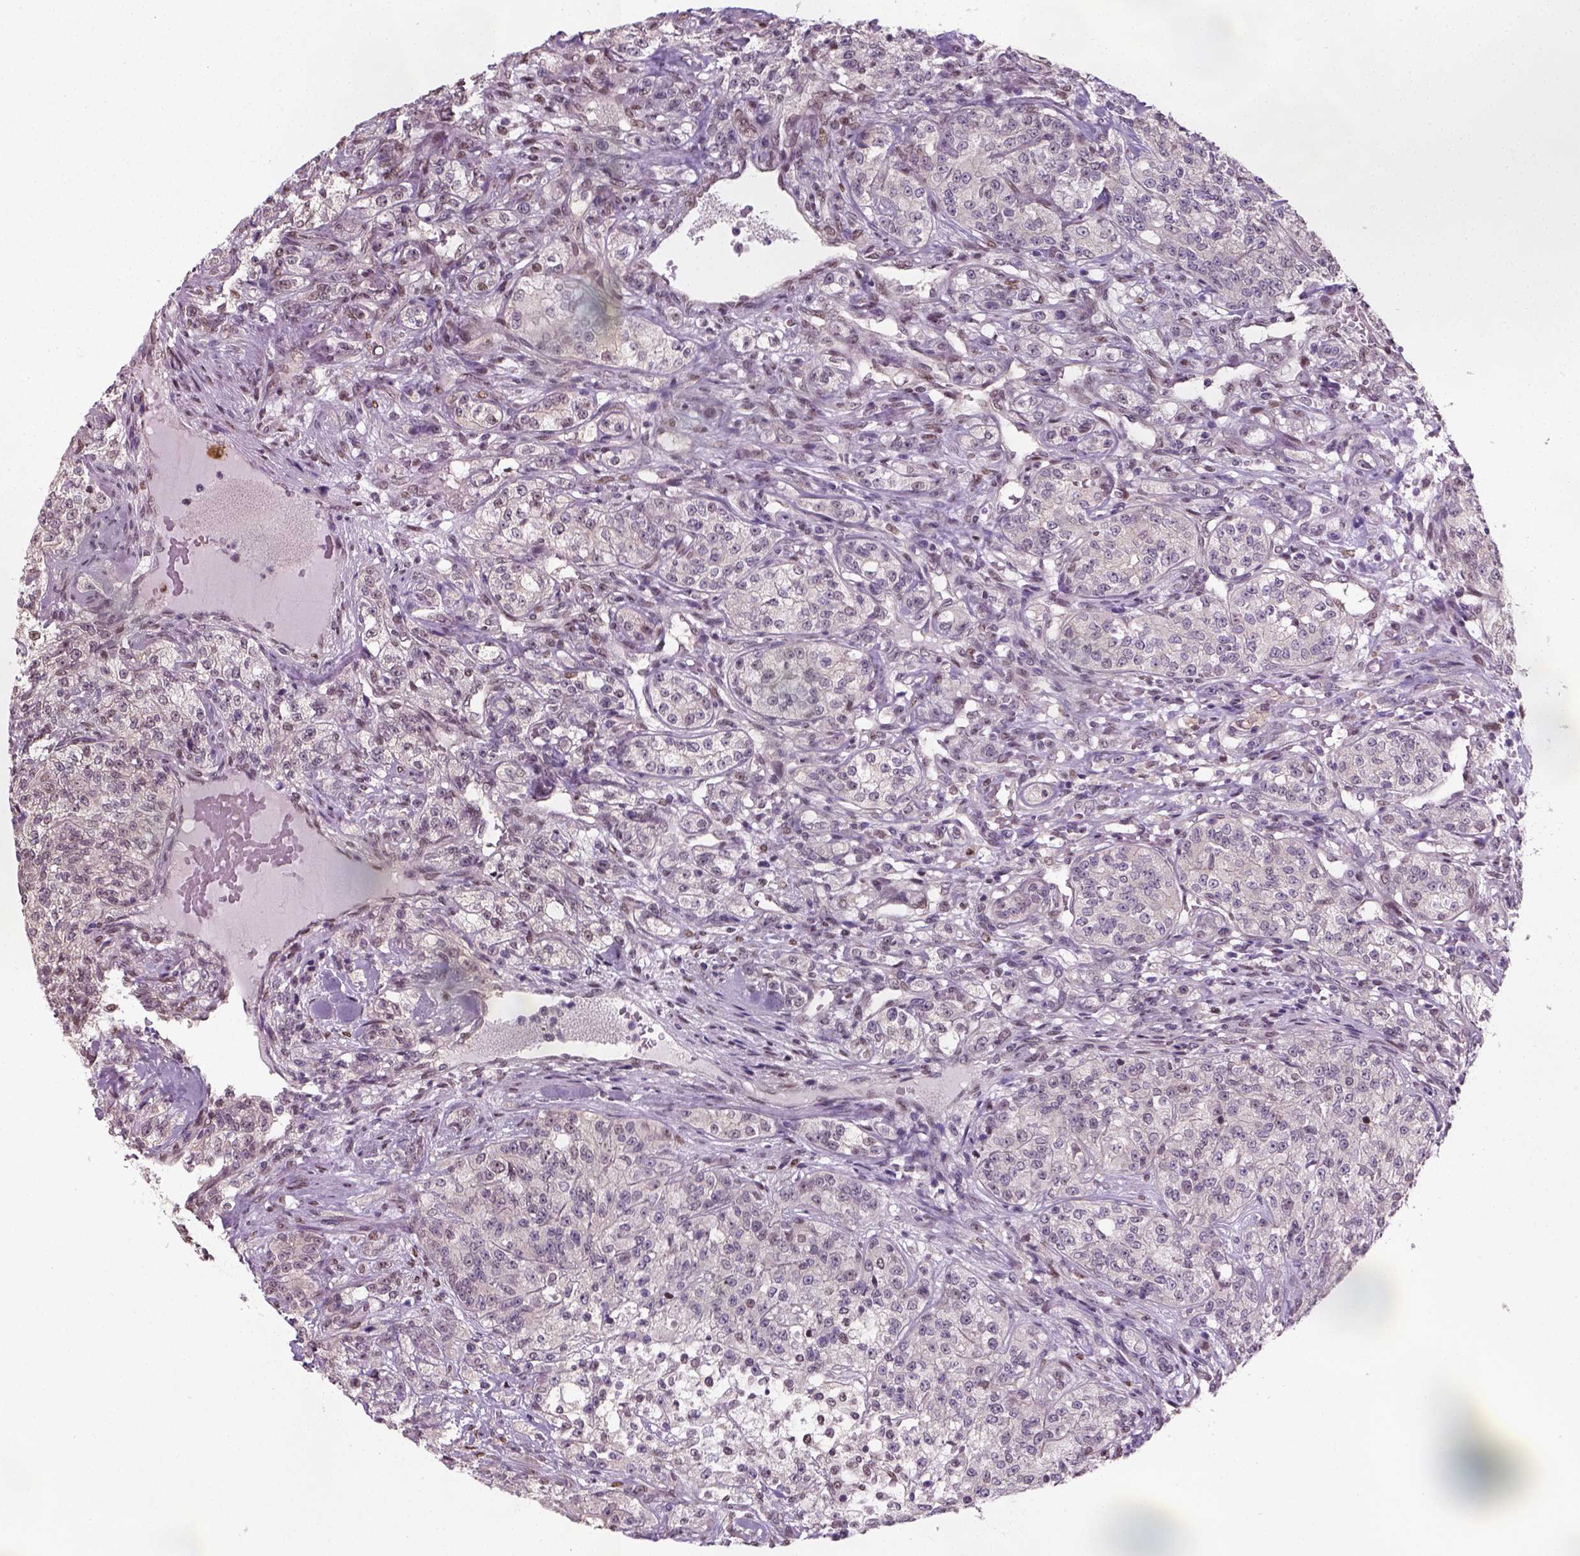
{"staining": {"intensity": "negative", "quantity": "none", "location": "none"}, "tissue": "renal cancer", "cell_type": "Tumor cells", "image_type": "cancer", "snomed": [{"axis": "morphology", "description": "Adenocarcinoma, NOS"}, {"axis": "topography", "description": "Kidney"}], "caption": "A photomicrograph of adenocarcinoma (renal) stained for a protein shows no brown staining in tumor cells. (DAB (3,3'-diaminobenzidine) immunohistochemistry visualized using brightfield microscopy, high magnification).", "gene": "C1orf112", "patient": {"sex": "female", "age": 63}}